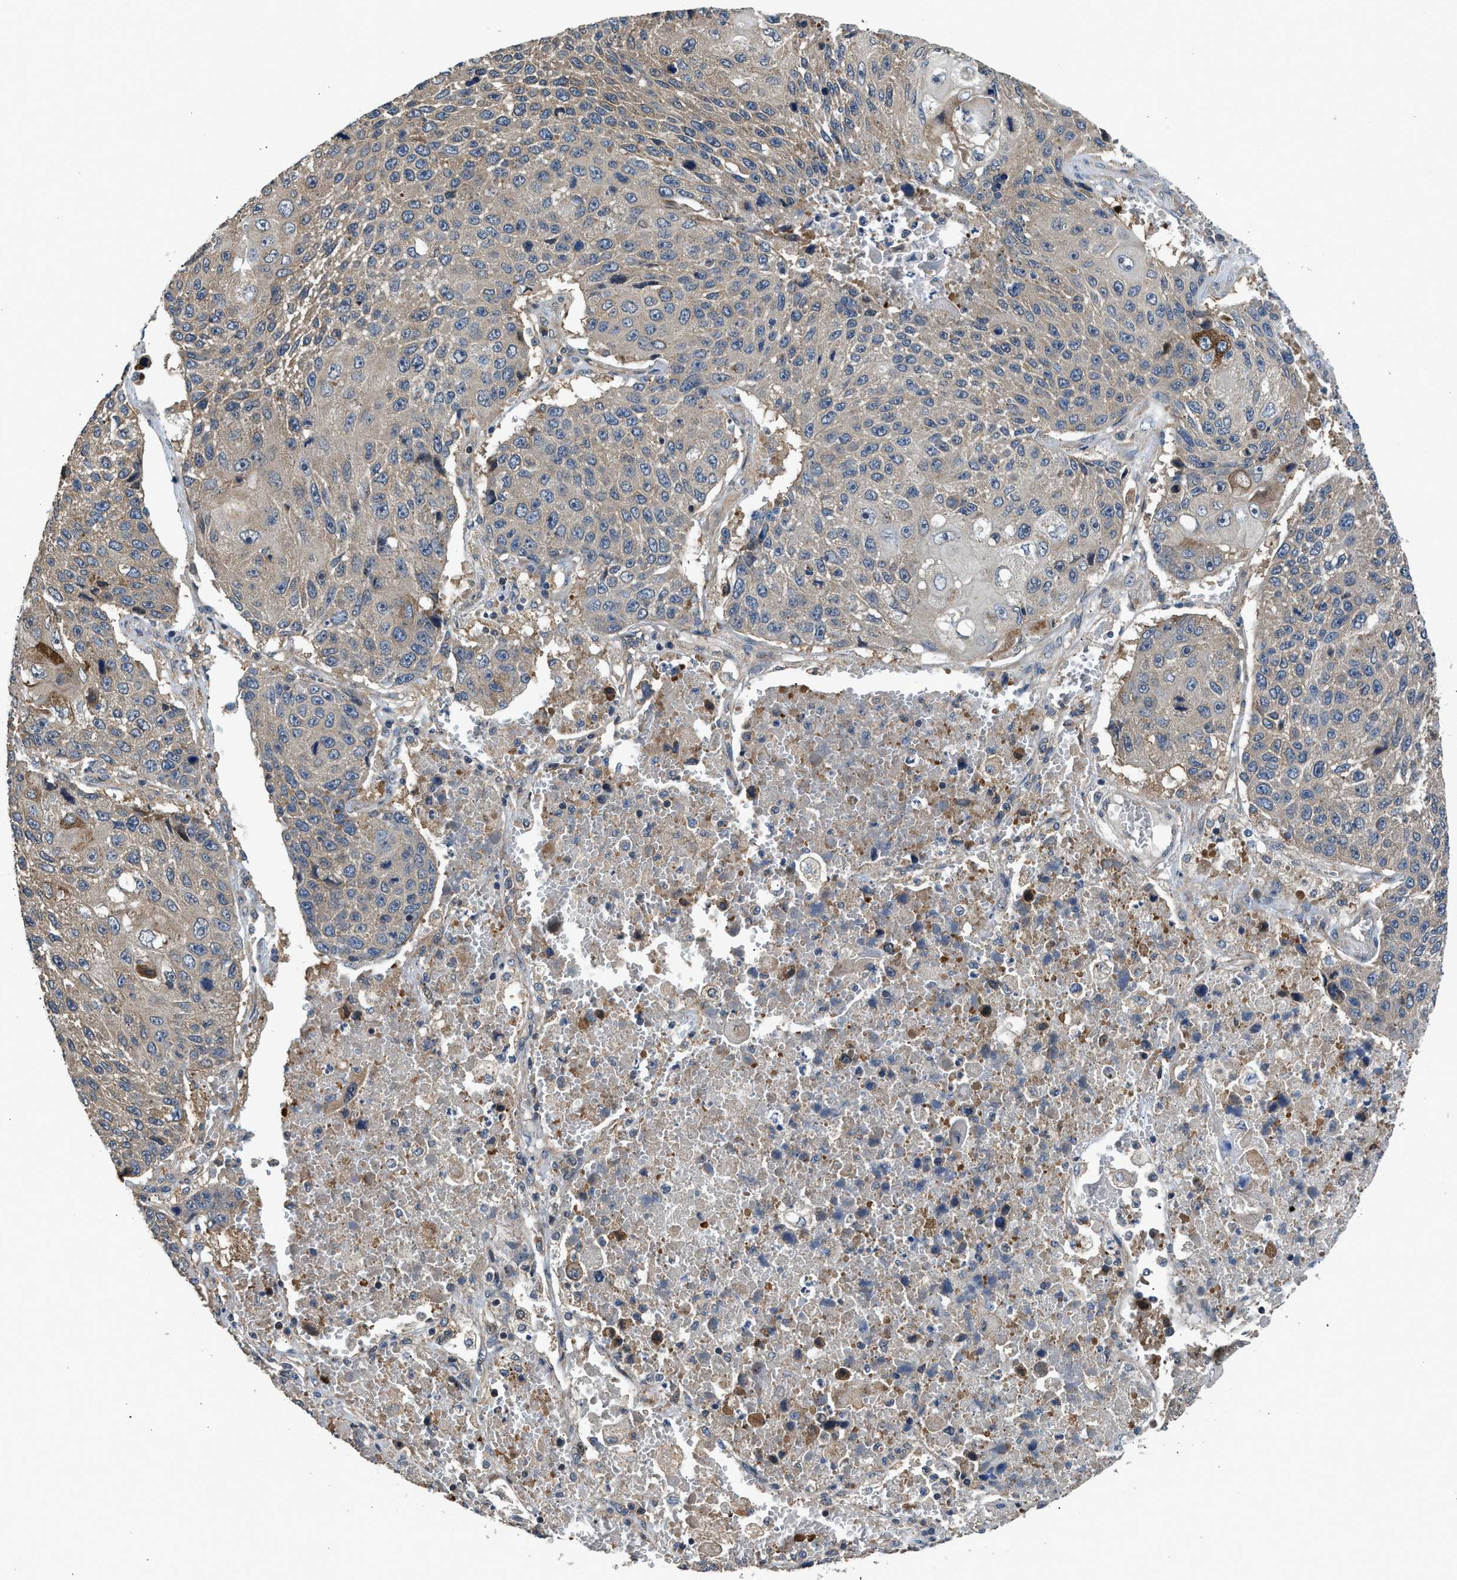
{"staining": {"intensity": "weak", "quantity": ">75%", "location": "cytoplasmic/membranous"}, "tissue": "lung cancer", "cell_type": "Tumor cells", "image_type": "cancer", "snomed": [{"axis": "morphology", "description": "Squamous cell carcinoma, NOS"}, {"axis": "topography", "description": "Lung"}], "caption": "Tumor cells demonstrate low levels of weak cytoplasmic/membranous expression in about >75% of cells in human squamous cell carcinoma (lung).", "gene": "IL3RA", "patient": {"sex": "male", "age": 61}}